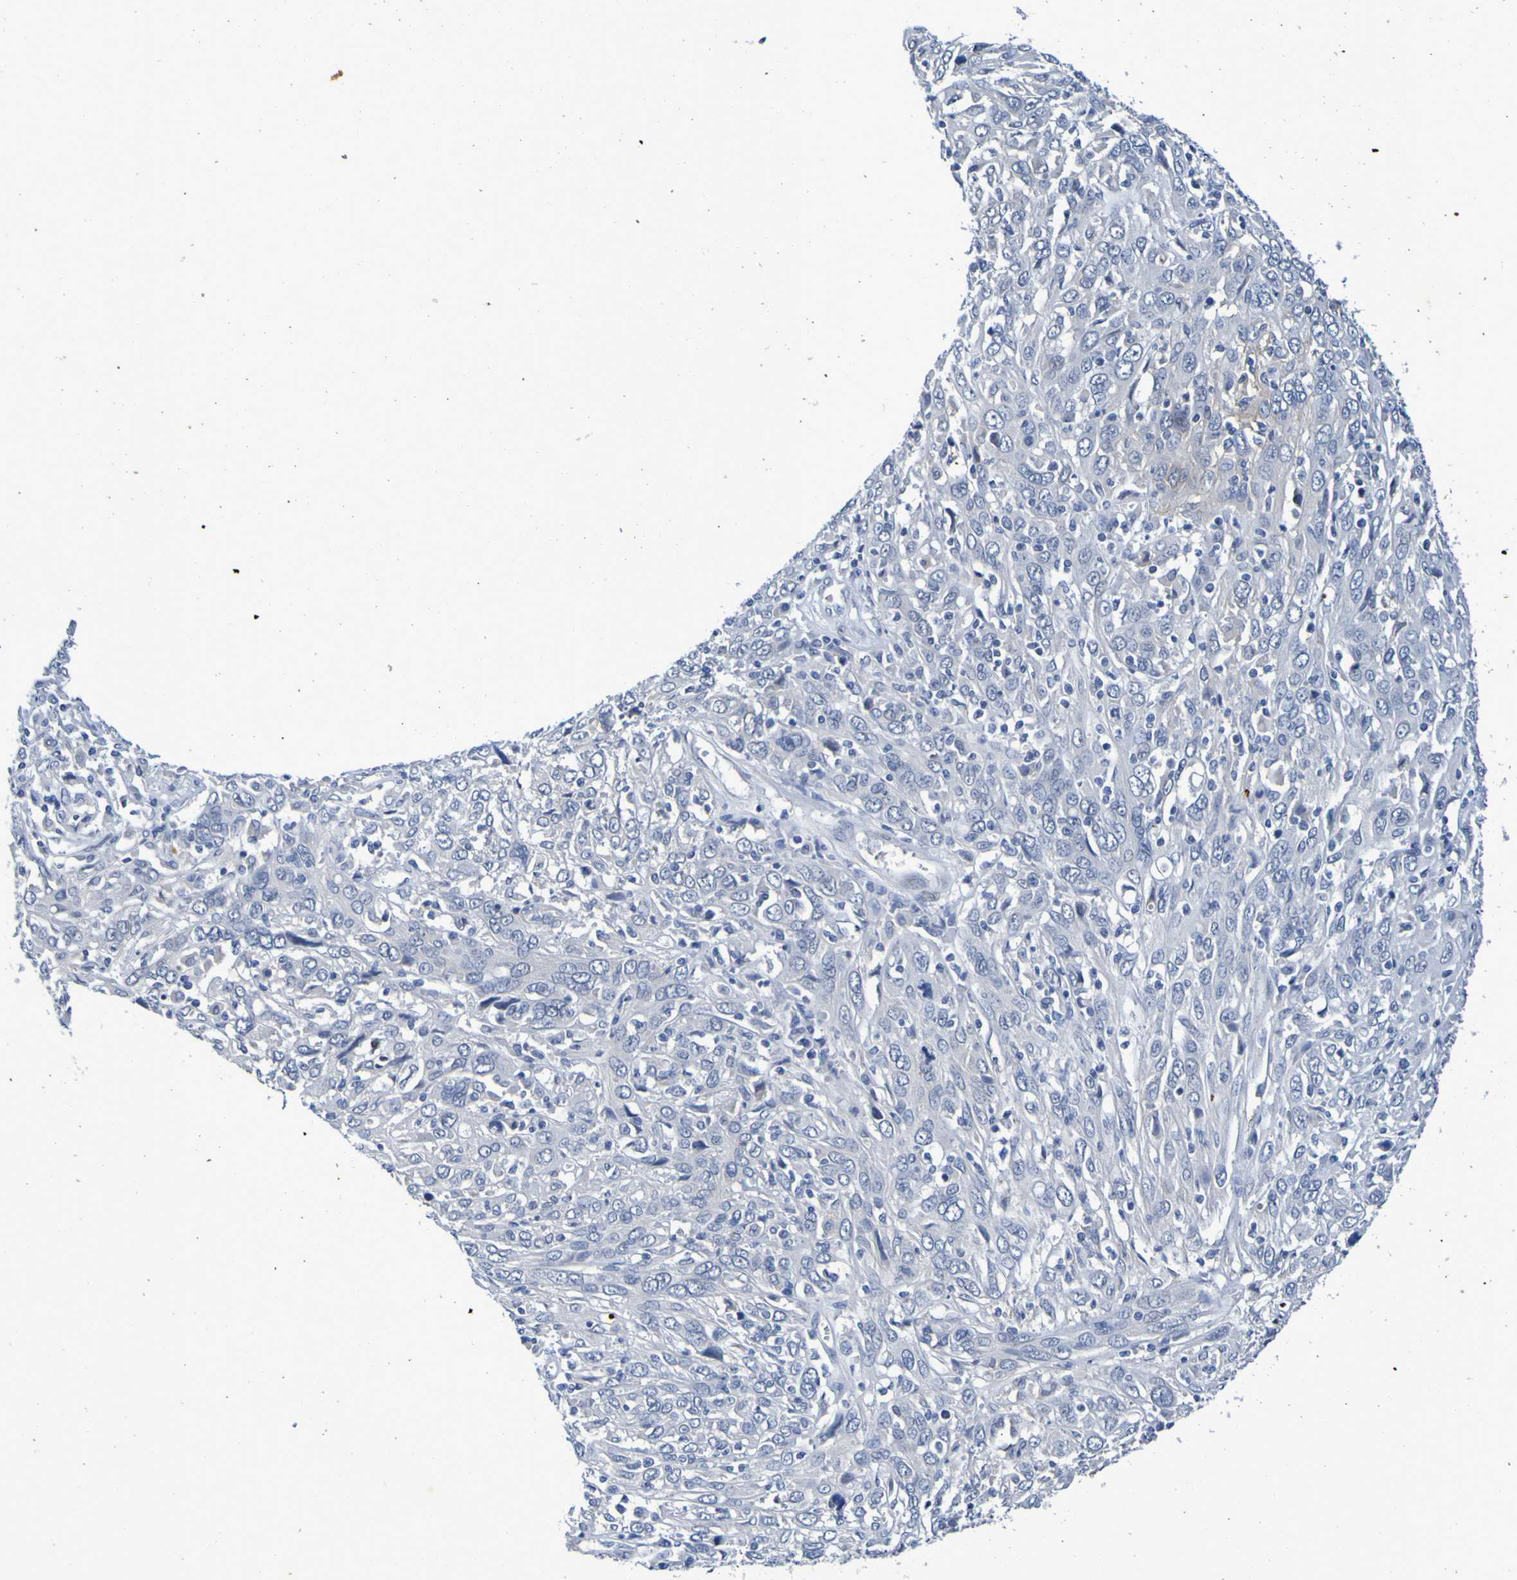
{"staining": {"intensity": "negative", "quantity": "none", "location": "none"}, "tissue": "cervical cancer", "cell_type": "Tumor cells", "image_type": "cancer", "snomed": [{"axis": "morphology", "description": "Squamous cell carcinoma, NOS"}, {"axis": "topography", "description": "Cervix"}], "caption": "The image exhibits no staining of tumor cells in cervical cancer.", "gene": "VMA21", "patient": {"sex": "female", "age": 46}}